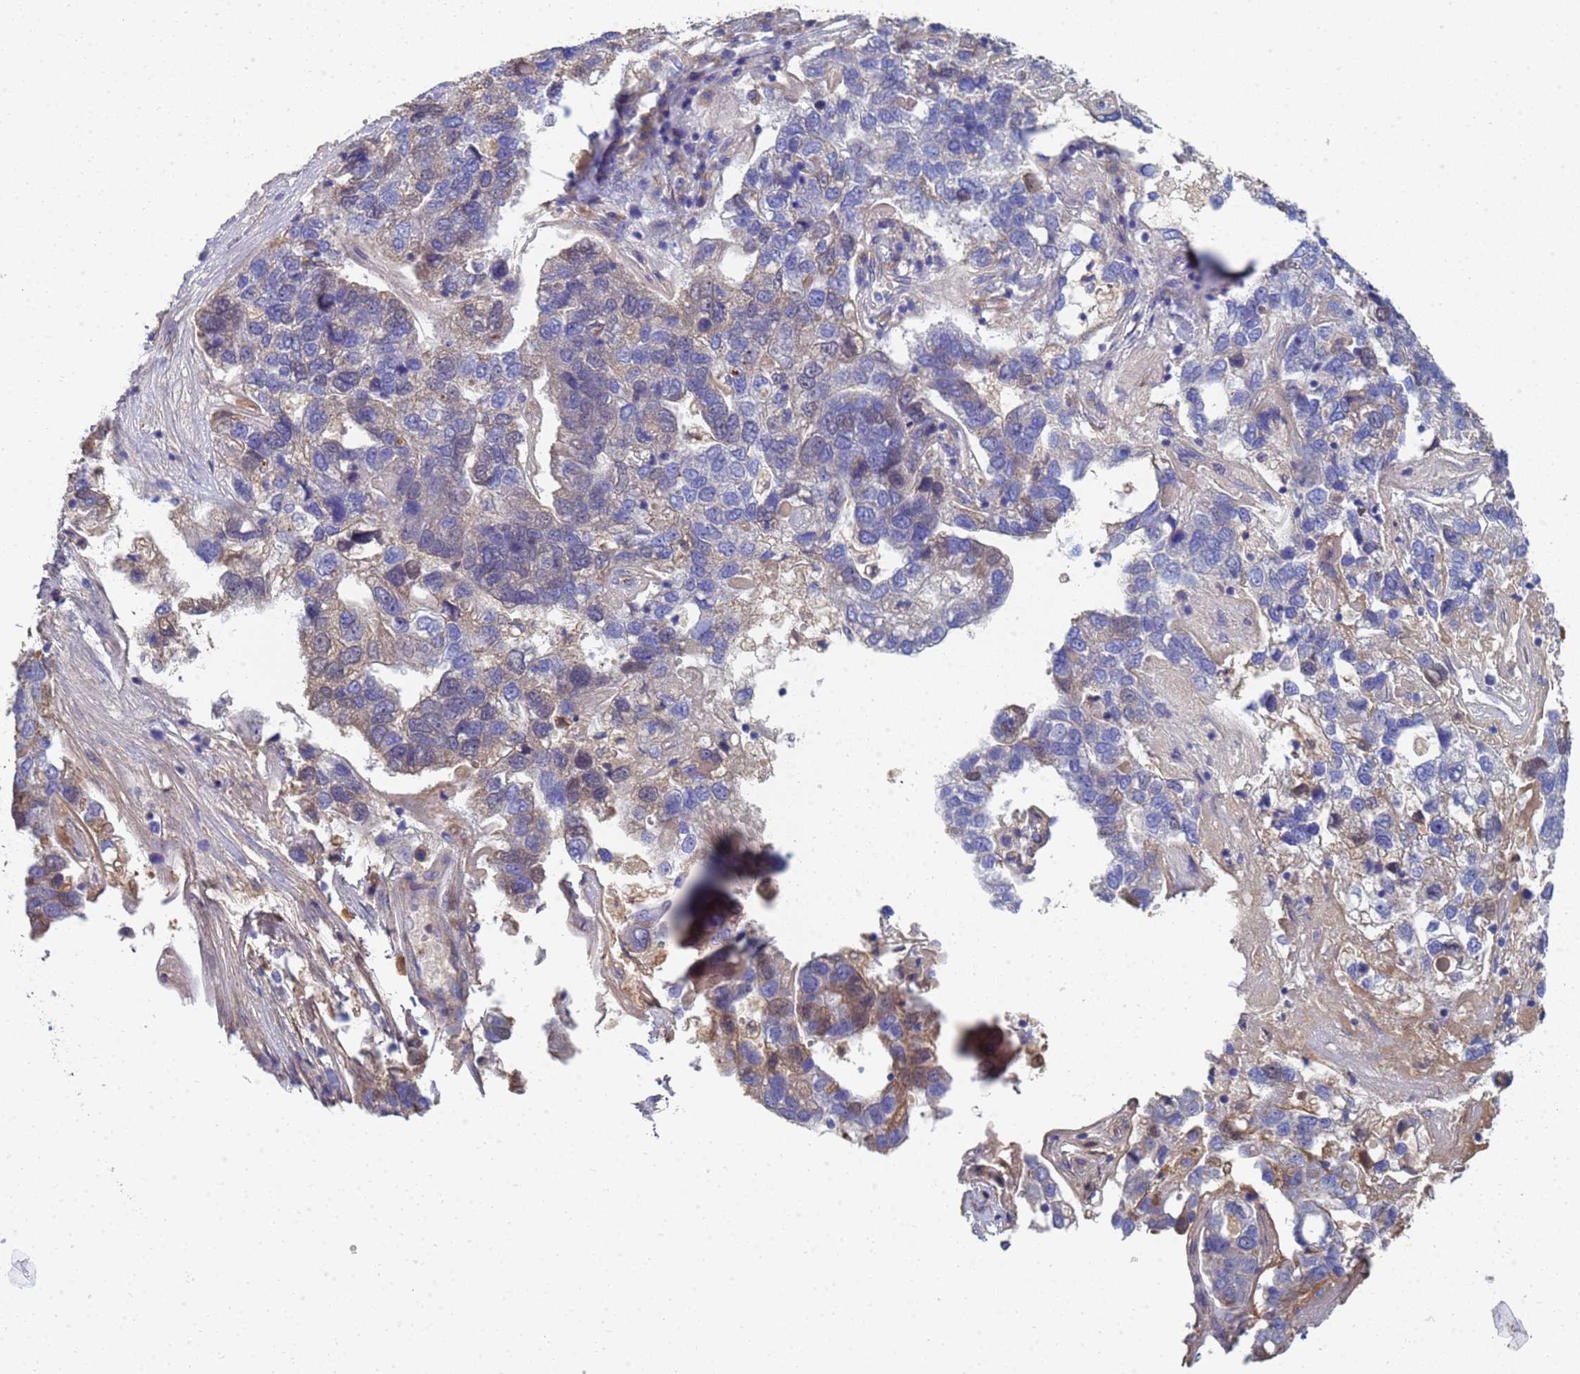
{"staining": {"intensity": "weak", "quantity": "25%-75%", "location": "cytoplasmic/membranous"}, "tissue": "pancreatic cancer", "cell_type": "Tumor cells", "image_type": "cancer", "snomed": [{"axis": "morphology", "description": "Adenocarcinoma, NOS"}, {"axis": "topography", "description": "Pancreas"}], "caption": "Weak cytoplasmic/membranous positivity for a protein is appreciated in about 25%-75% of tumor cells of pancreatic cancer (adenocarcinoma) using IHC.", "gene": "LBX2", "patient": {"sex": "female", "age": 61}}